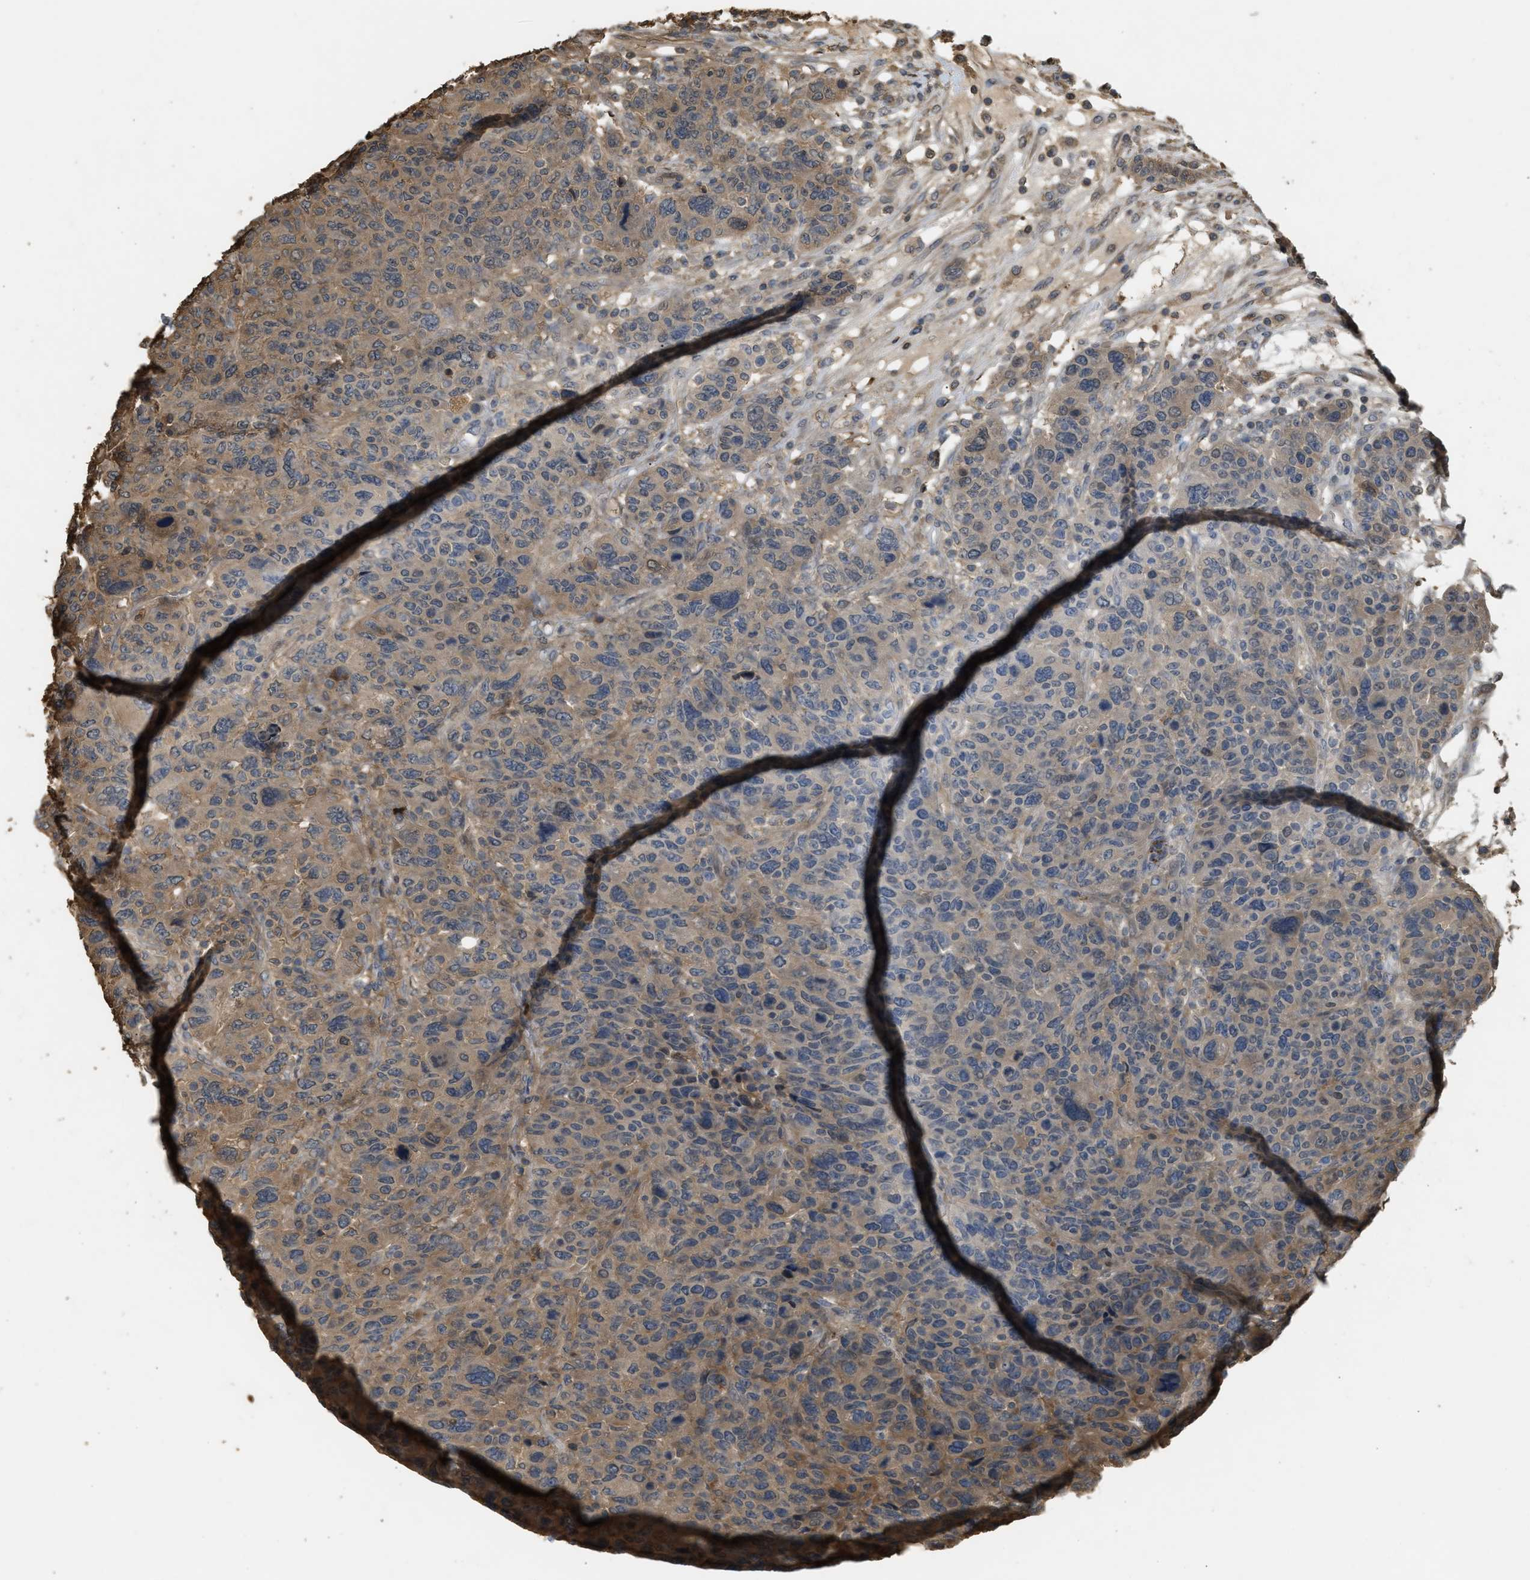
{"staining": {"intensity": "weak", "quantity": "25%-75%", "location": "cytoplasmic/membranous"}, "tissue": "breast cancer", "cell_type": "Tumor cells", "image_type": "cancer", "snomed": [{"axis": "morphology", "description": "Duct carcinoma"}, {"axis": "topography", "description": "Breast"}], "caption": "Brown immunohistochemical staining in human breast cancer displays weak cytoplasmic/membranous staining in about 25%-75% of tumor cells.", "gene": "ARHGDIA", "patient": {"sex": "female", "age": 37}}